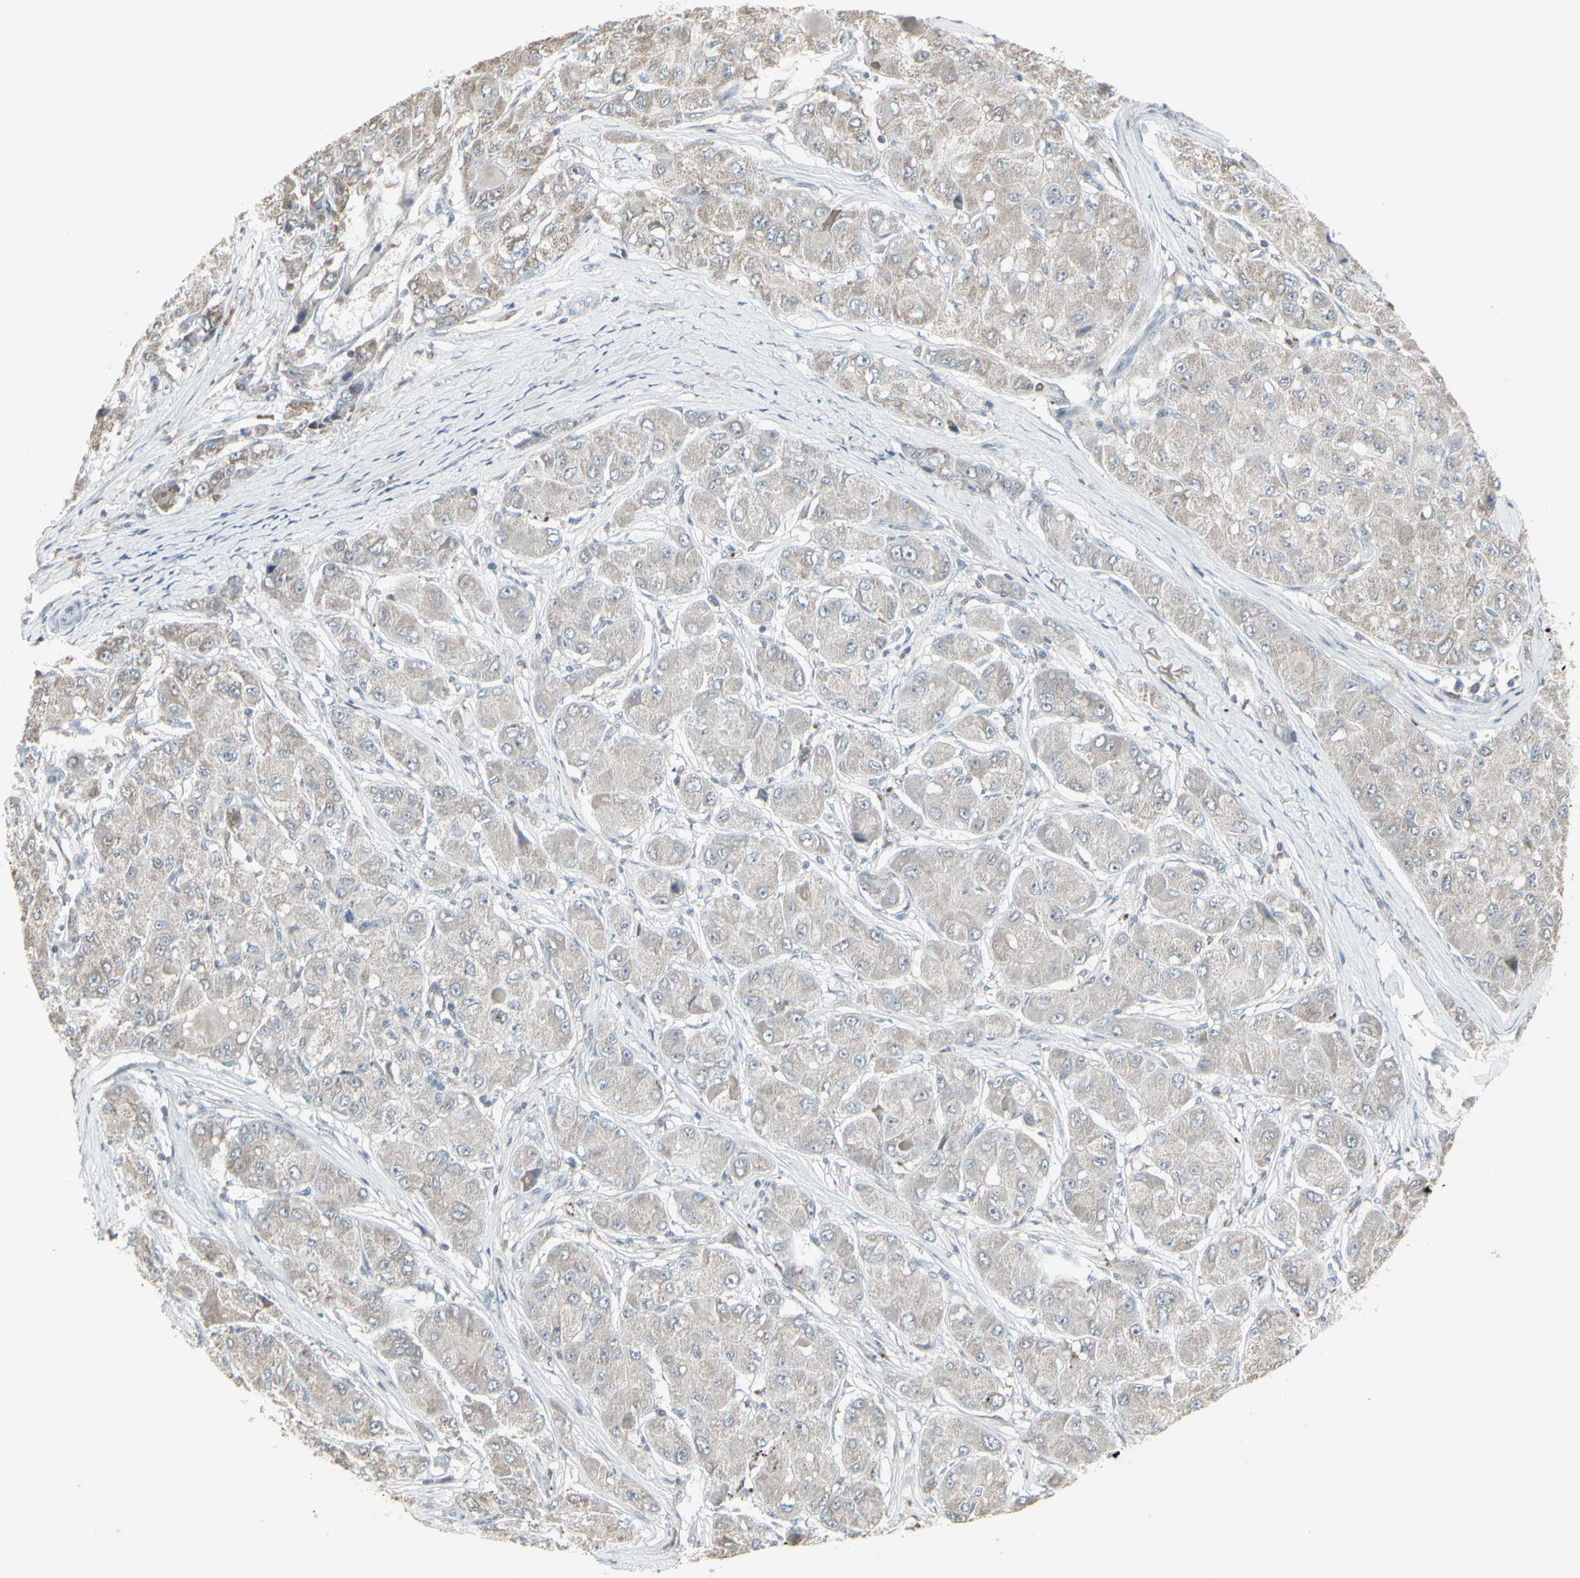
{"staining": {"intensity": "weak", "quantity": "25%-75%", "location": "cytoplasmic/membranous"}, "tissue": "liver cancer", "cell_type": "Tumor cells", "image_type": "cancer", "snomed": [{"axis": "morphology", "description": "Carcinoma, Hepatocellular, NOS"}, {"axis": "topography", "description": "Liver"}], "caption": "Immunohistochemistry (IHC) (DAB (3,3'-diaminobenzidine)) staining of hepatocellular carcinoma (liver) reveals weak cytoplasmic/membranous protein expression in approximately 25%-75% of tumor cells.", "gene": "SAMSN1", "patient": {"sex": "male", "age": 80}}